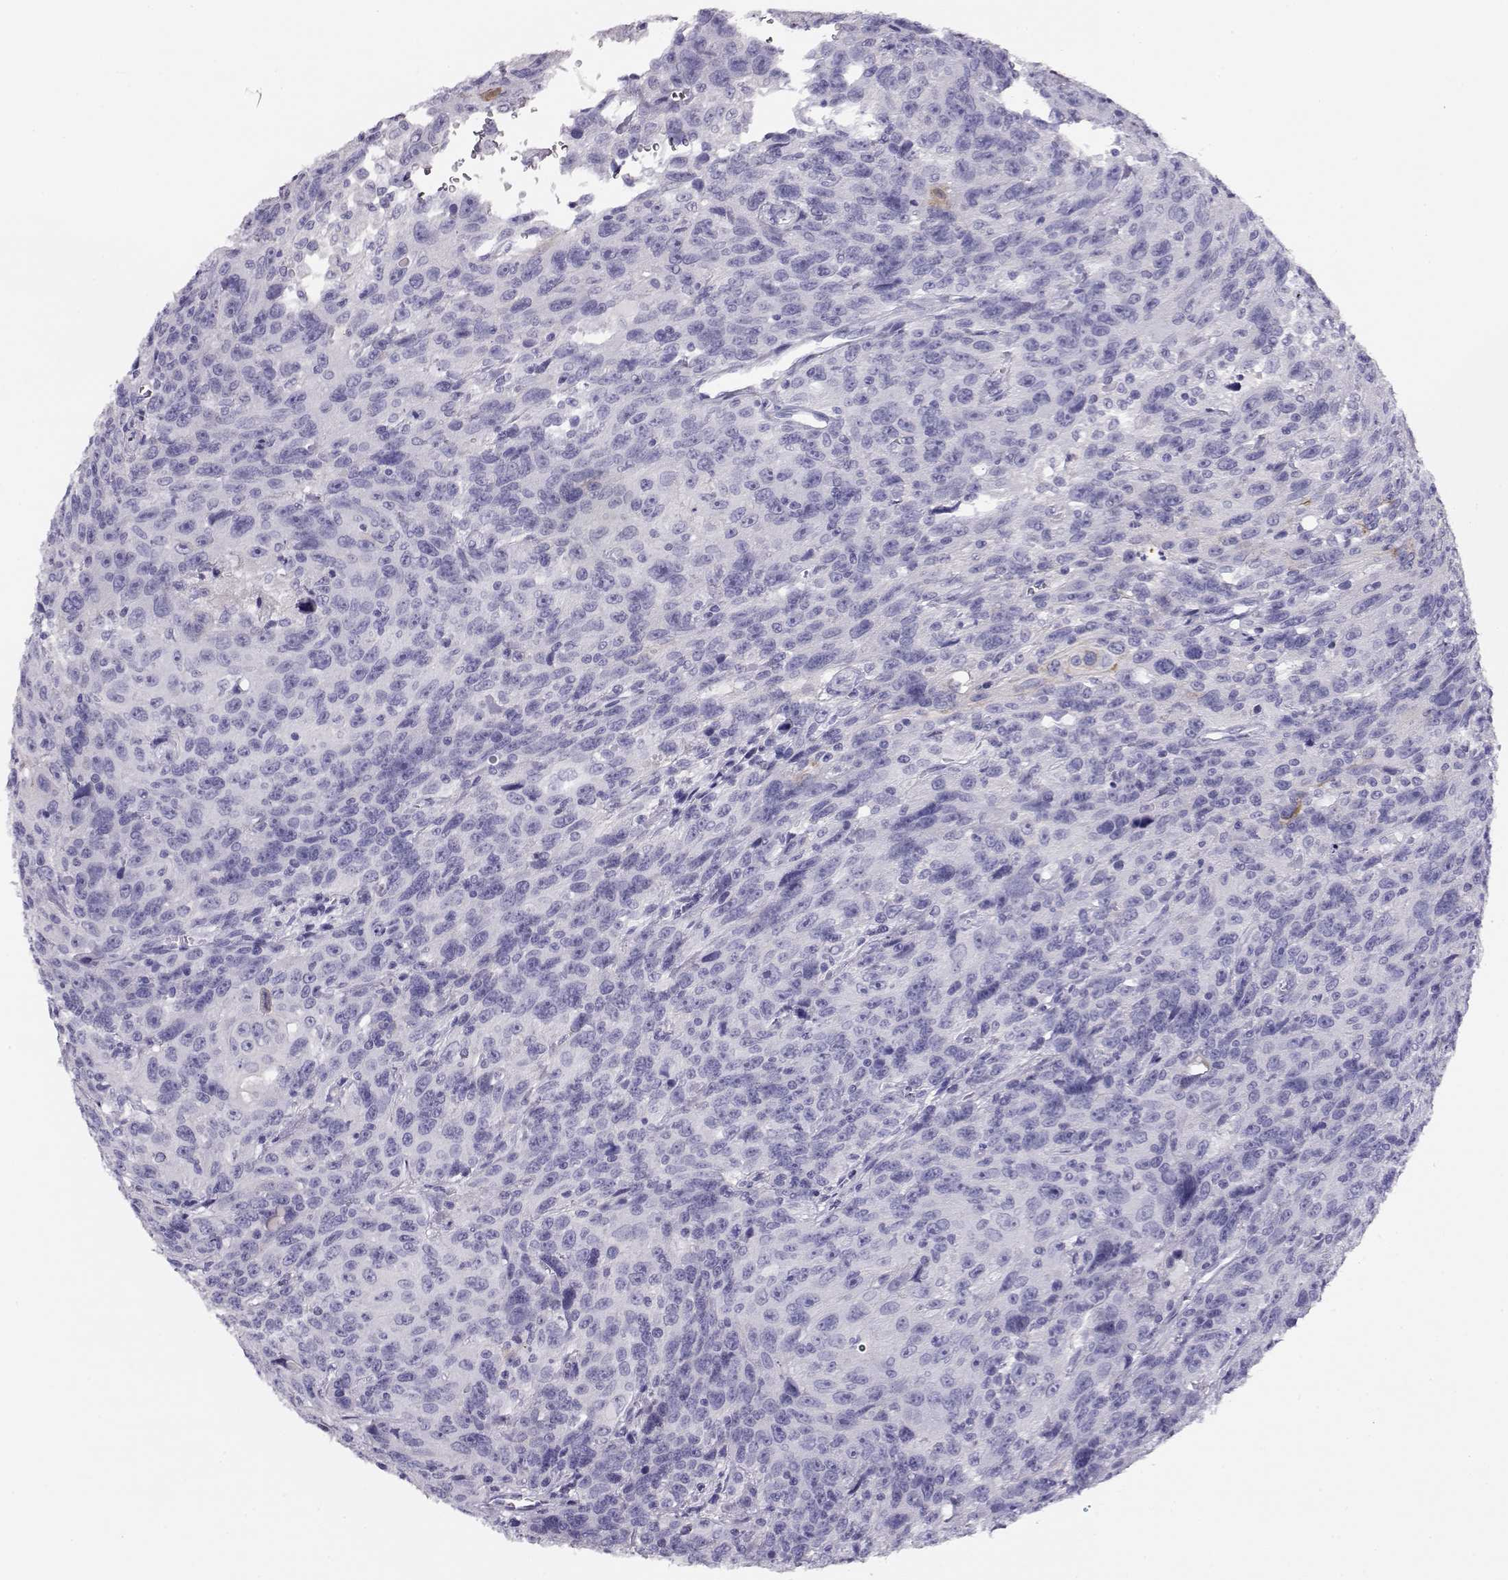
{"staining": {"intensity": "negative", "quantity": "none", "location": "none"}, "tissue": "urothelial cancer", "cell_type": "Tumor cells", "image_type": "cancer", "snomed": [{"axis": "morphology", "description": "Urothelial carcinoma, NOS"}, {"axis": "morphology", "description": "Urothelial carcinoma, High grade"}, {"axis": "topography", "description": "Urinary bladder"}], "caption": "DAB immunohistochemical staining of transitional cell carcinoma reveals no significant positivity in tumor cells. The staining was performed using DAB (3,3'-diaminobenzidine) to visualize the protein expression in brown, while the nuclei were stained in blue with hematoxylin (Magnification: 20x).", "gene": "CRX", "patient": {"sex": "female", "age": 73}}